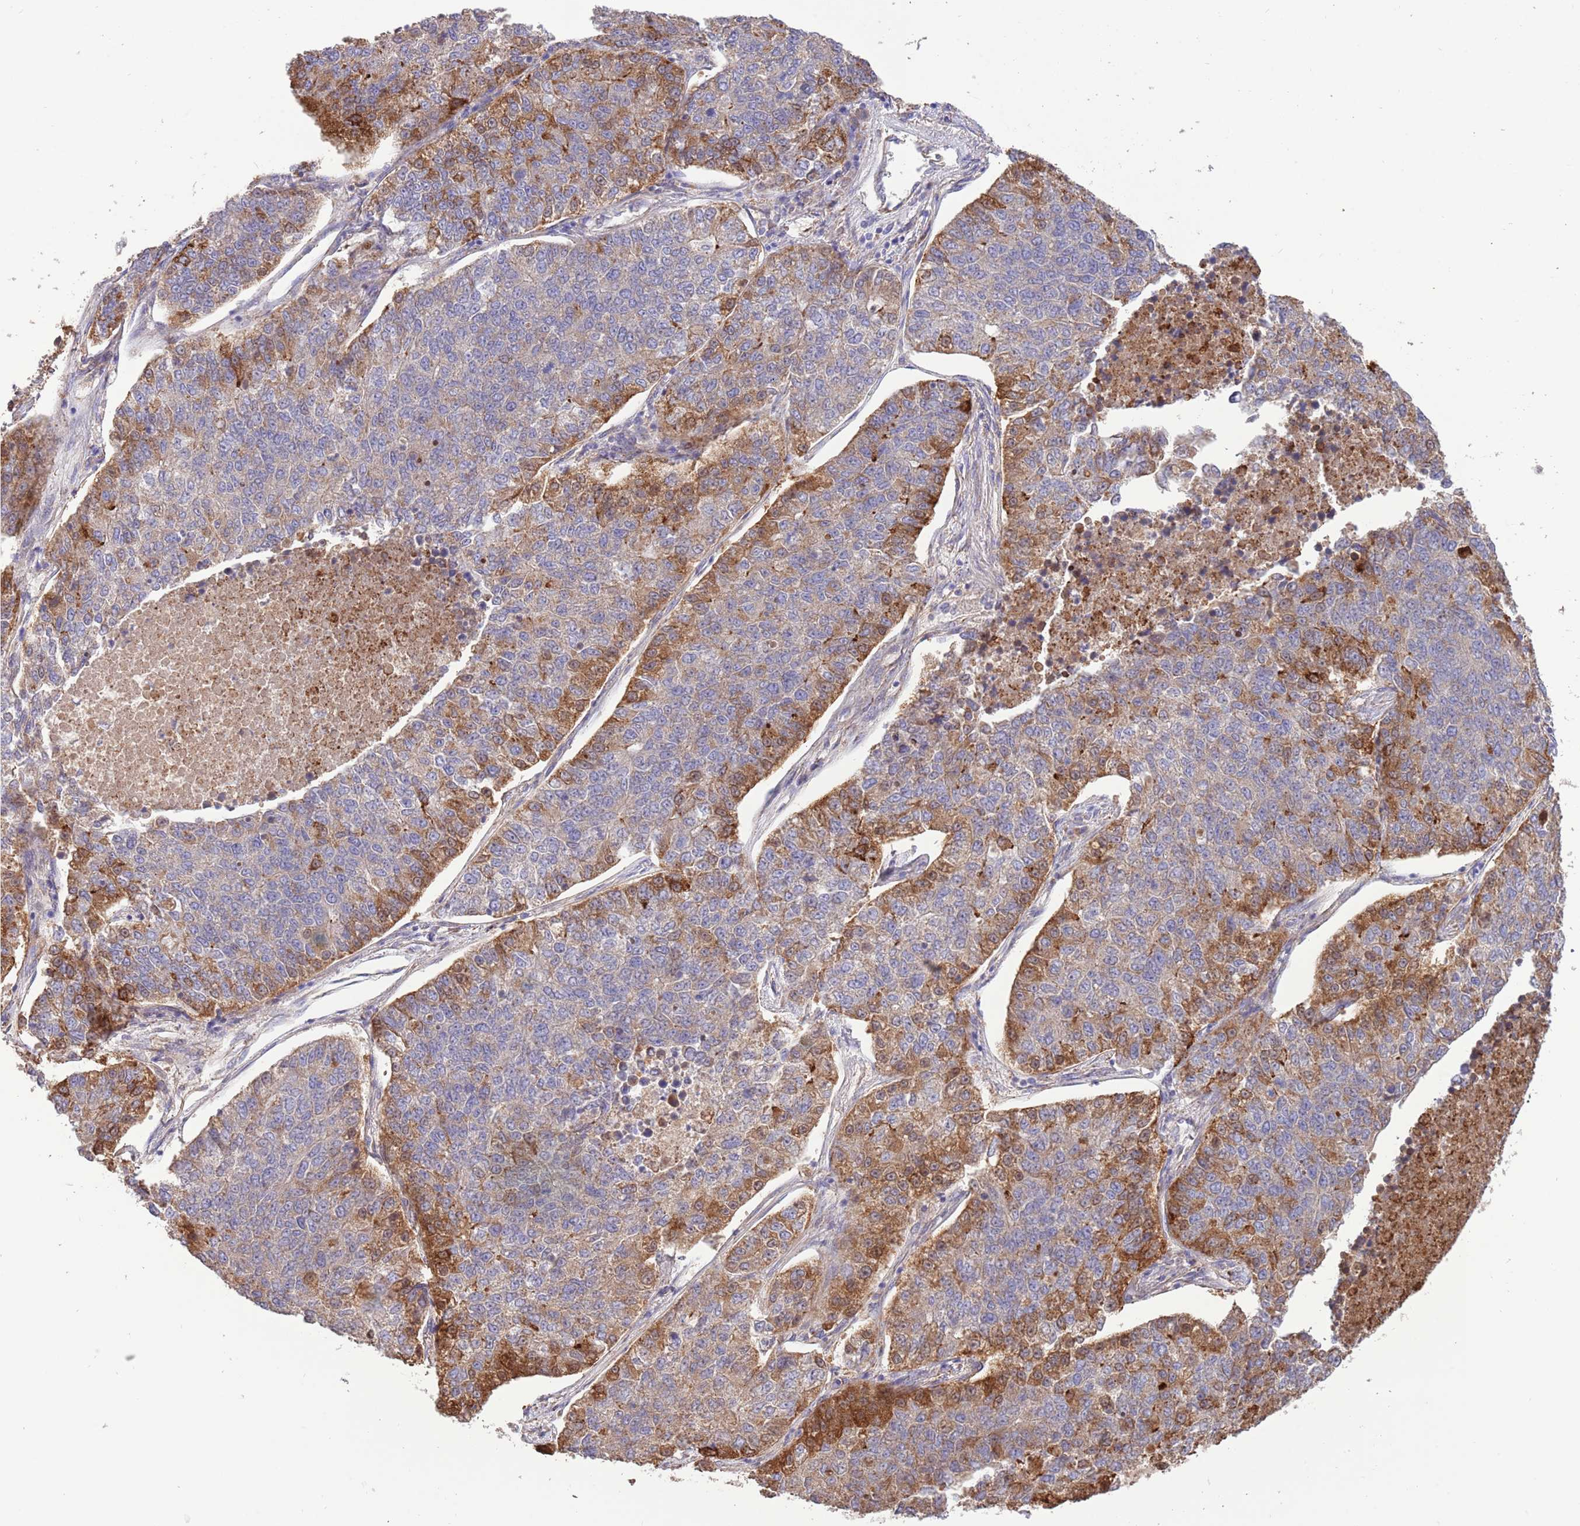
{"staining": {"intensity": "moderate", "quantity": "25%-75%", "location": "cytoplasmic/membranous"}, "tissue": "lung cancer", "cell_type": "Tumor cells", "image_type": "cancer", "snomed": [{"axis": "morphology", "description": "Adenocarcinoma, NOS"}, {"axis": "topography", "description": "Lung"}], "caption": "An image of human lung cancer (adenocarcinoma) stained for a protein demonstrates moderate cytoplasmic/membranous brown staining in tumor cells.", "gene": "DOCK6", "patient": {"sex": "male", "age": 49}}